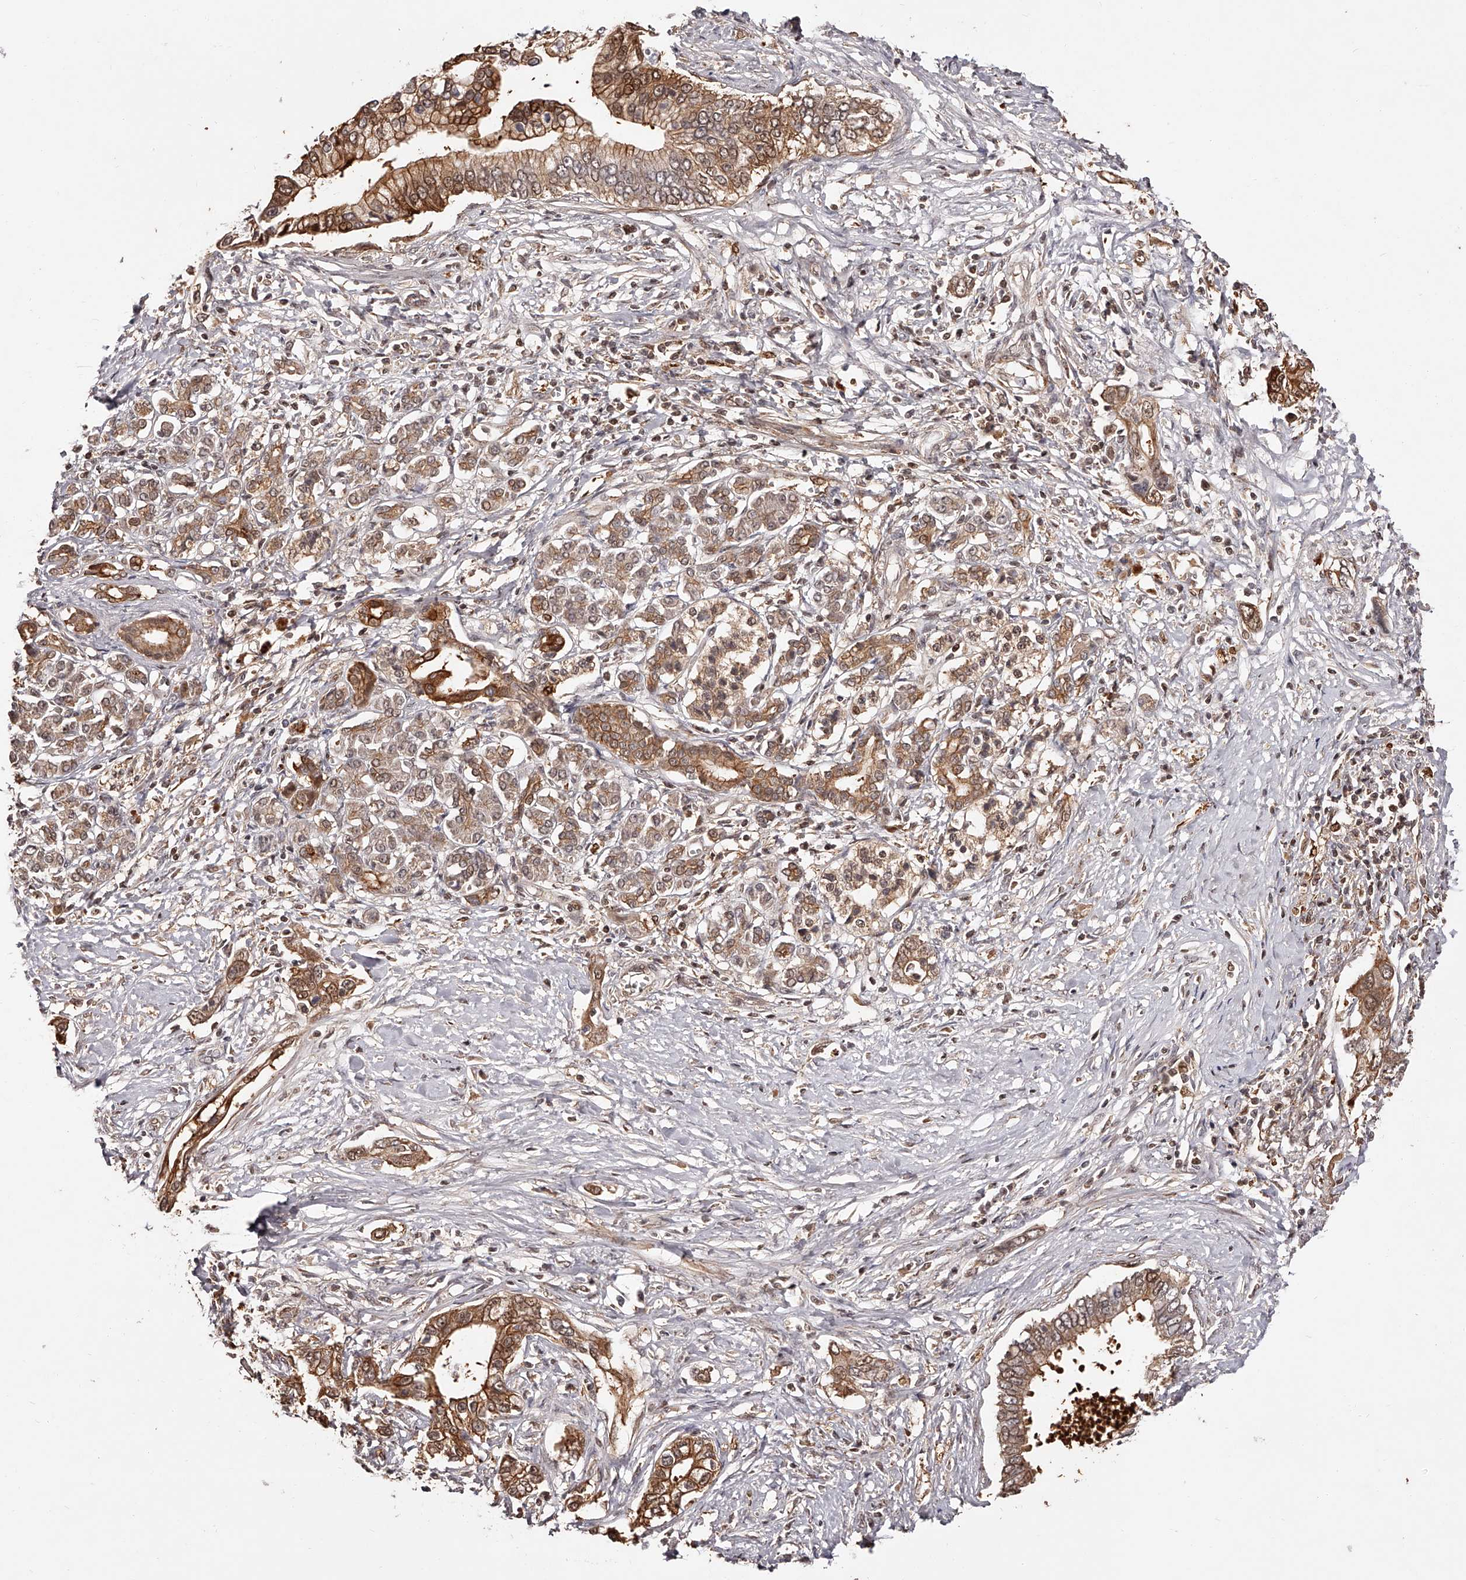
{"staining": {"intensity": "moderate", "quantity": ">75%", "location": "cytoplasmic/membranous,nuclear"}, "tissue": "pancreatic cancer", "cell_type": "Tumor cells", "image_type": "cancer", "snomed": [{"axis": "morphology", "description": "Normal tissue, NOS"}, {"axis": "morphology", "description": "Adenocarcinoma, NOS"}, {"axis": "topography", "description": "Pancreas"}, {"axis": "topography", "description": "Peripheral nerve tissue"}], "caption": "A brown stain highlights moderate cytoplasmic/membranous and nuclear expression of a protein in pancreatic adenocarcinoma tumor cells.", "gene": "CUL7", "patient": {"sex": "male", "age": 59}}